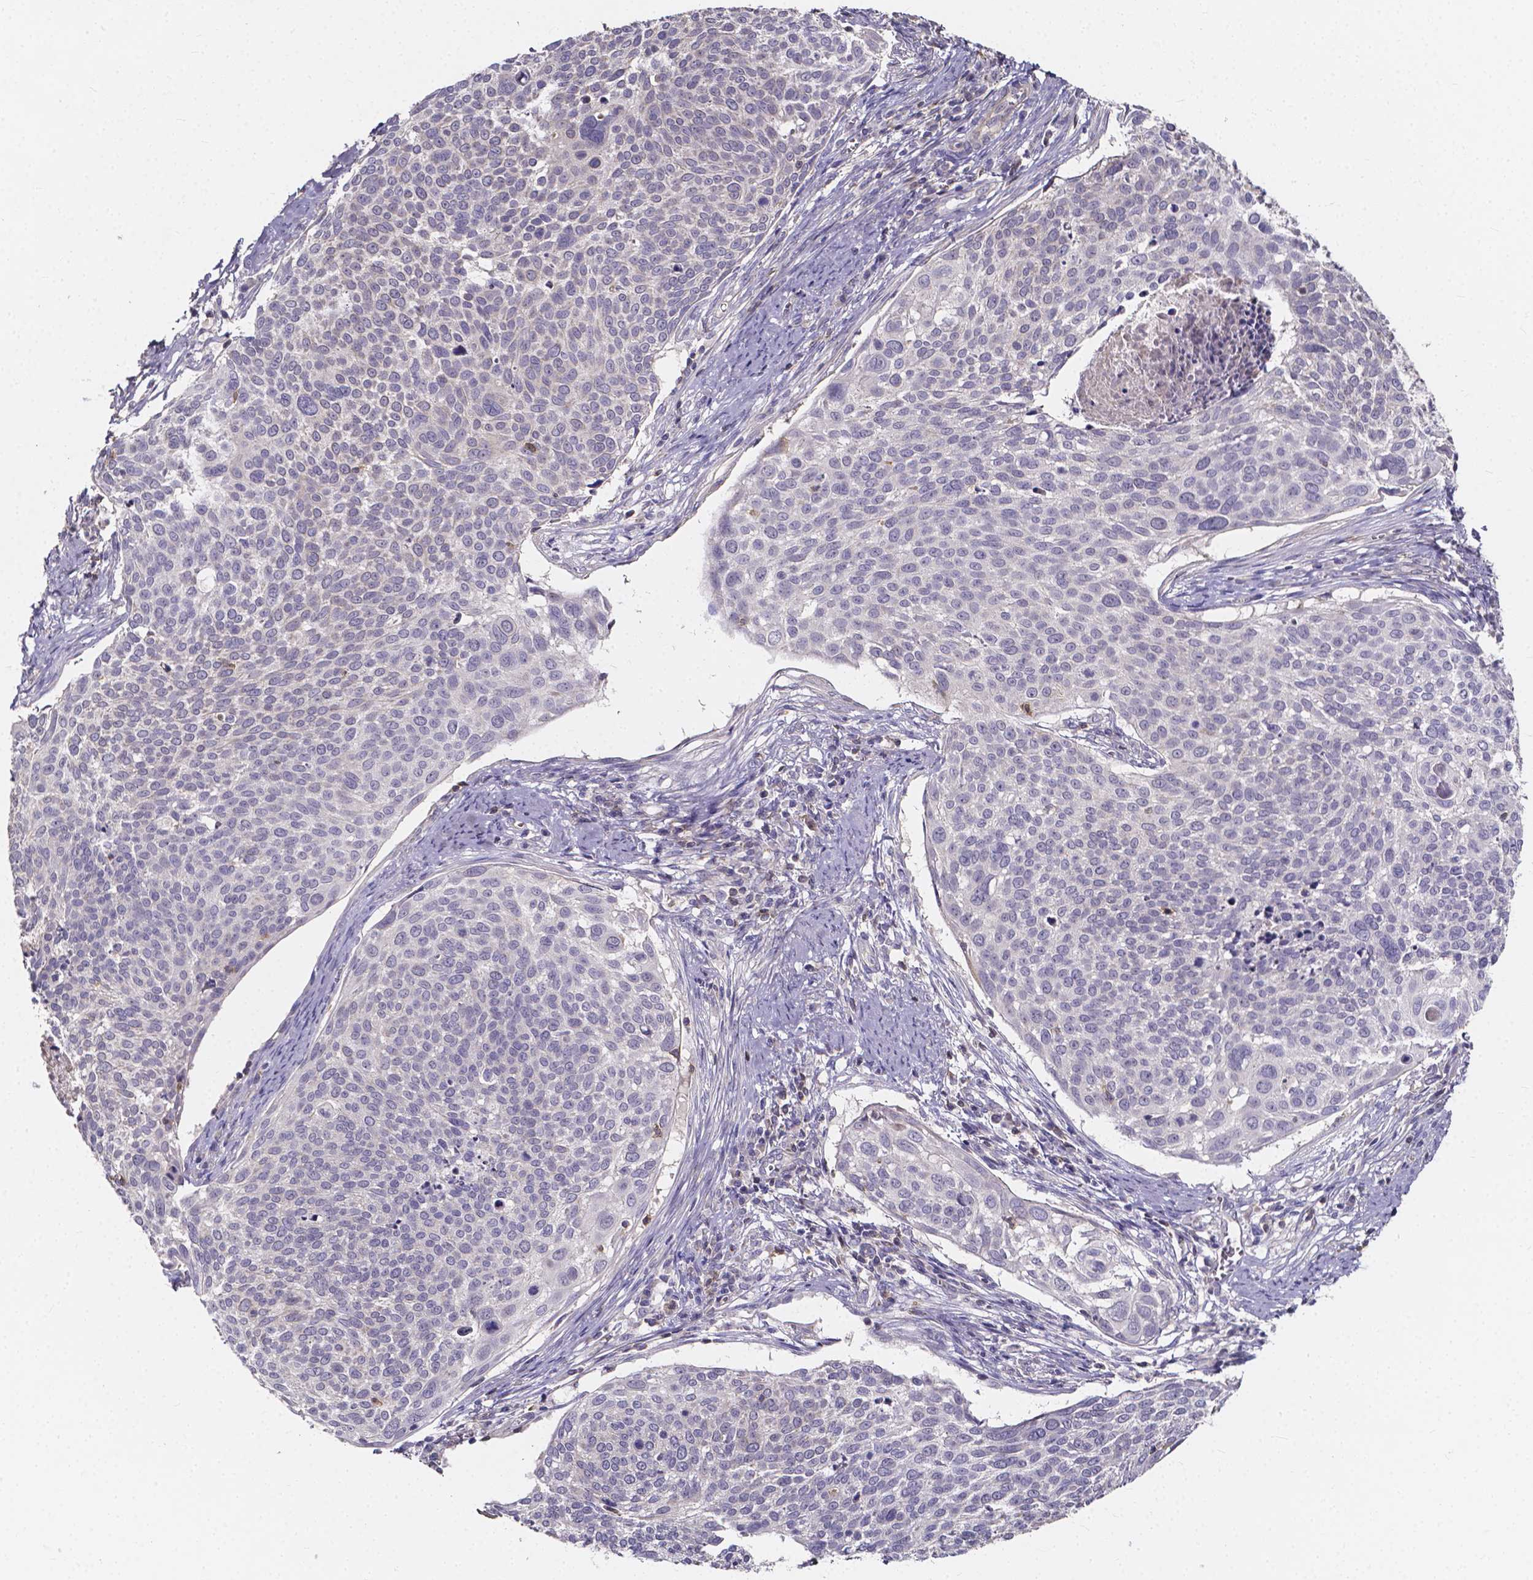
{"staining": {"intensity": "negative", "quantity": "none", "location": "none"}, "tissue": "cervical cancer", "cell_type": "Tumor cells", "image_type": "cancer", "snomed": [{"axis": "morphology", "description": "Squamous cell carcinoma, NOS"}, {"axis": "topography", "description": "Cervix"}], "caption": "DAB (3,3'-diaminobenzidine) immunohistochemical staining of human squamous cell carcinoma (cervical) demonstrates no significant positivity in tumor cells. The staining was performed using DAB (3,3'-diaminobenzidine) to visualize the protein expression in brown, while the nuclei were stained in blue with hematoxylin (Magnification: 20x).", "gene": "THEMIS", "patient": {"sex": "female", "age": 39}}